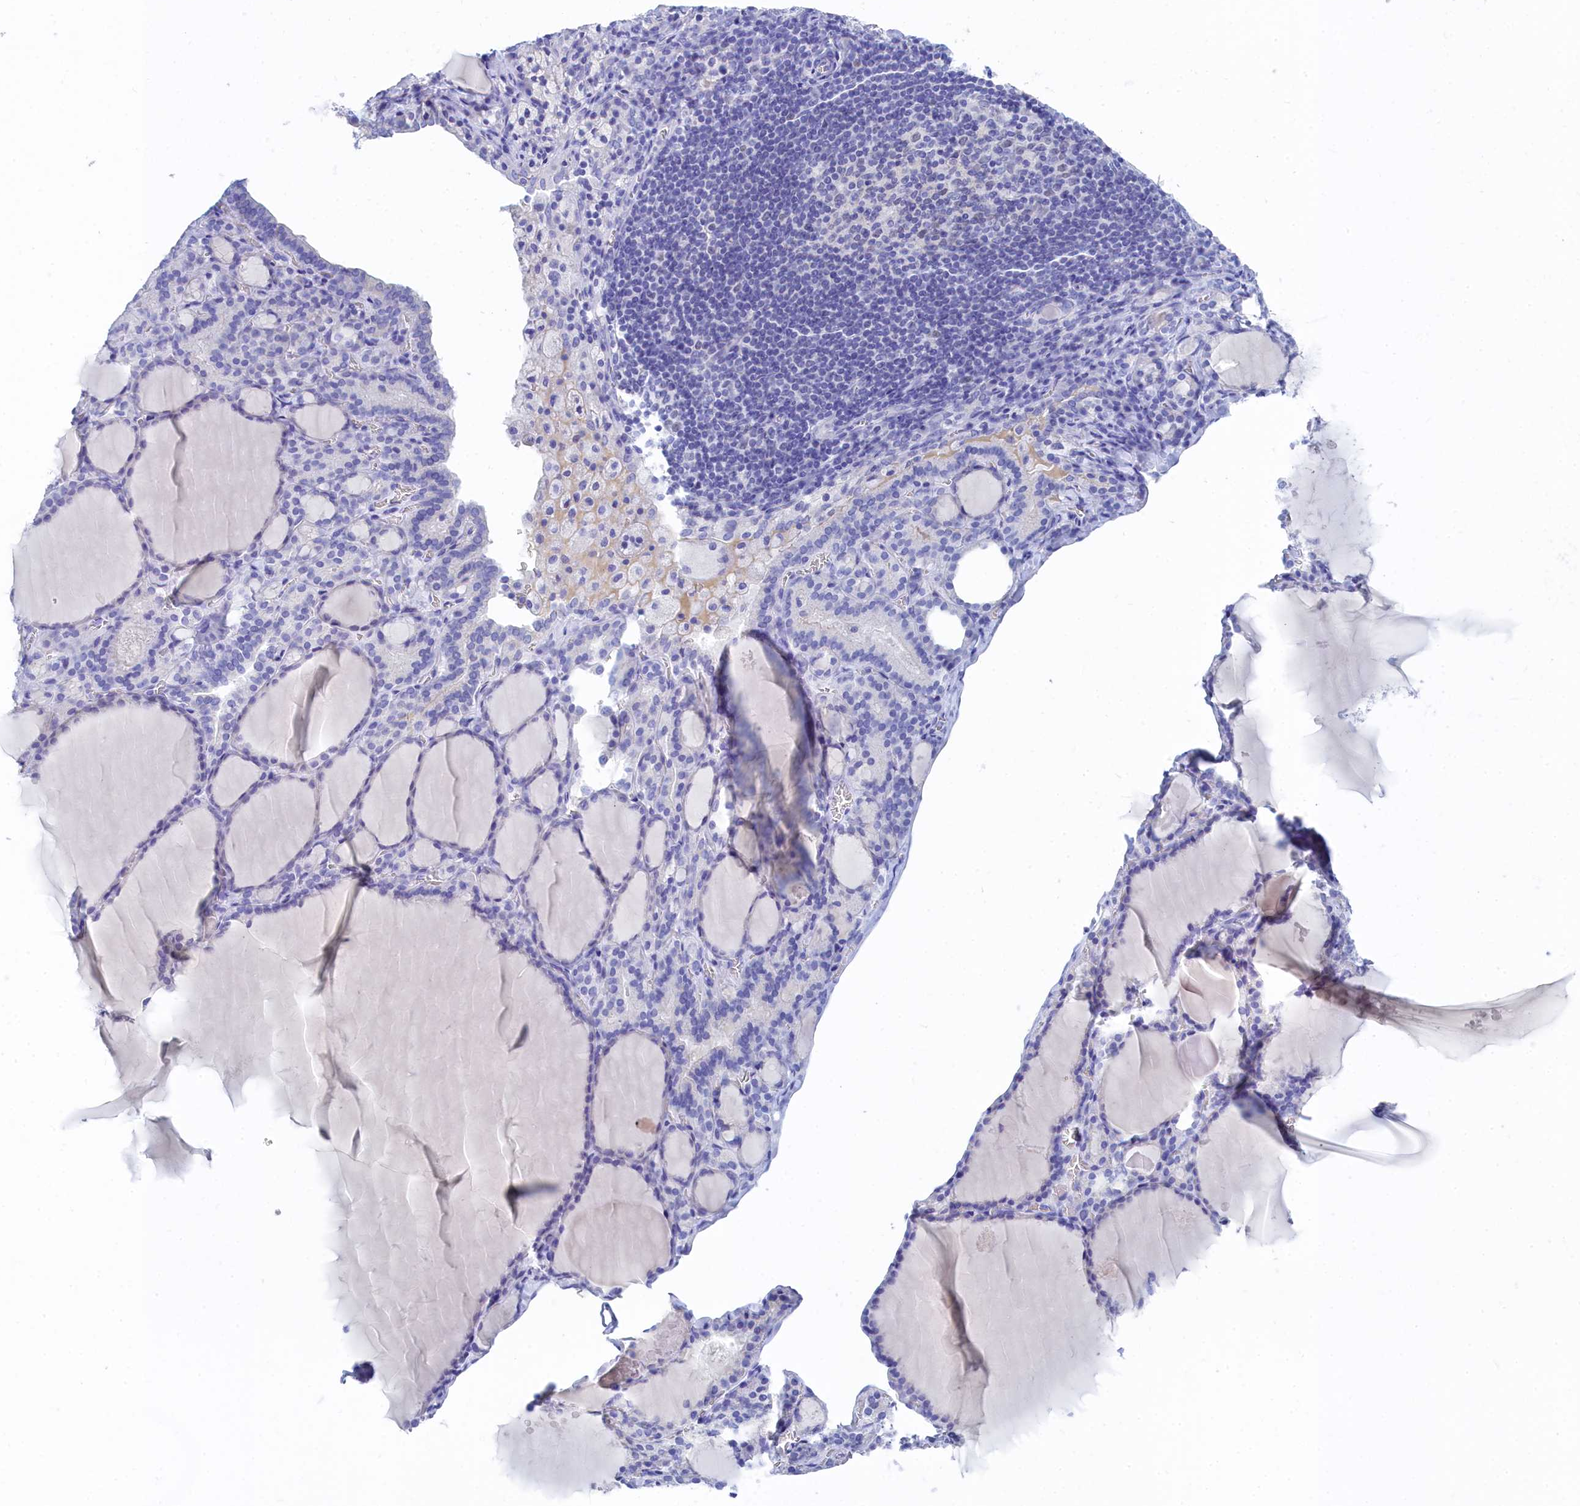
{"staining": {"intensity": "negative", "quantity": "none", "location": "none"}, "tissue": "thyroid gland", "cell_type": "Glandular cells", "image_type": "normal", "snomed": [{"axis": "morphology", "description": "Normal tissue, NOS"}, {"axis": "topography", "description": "Thyroid gland"}], "caption": "Immunohistochemistry image of normal thyroid gland: human thyroid gland stained with DAB demonstrates no significant protein expression in glandular cells. (Brightfield microscopy of DAB IHC at high magnification).", "gene": "TRIM10", "patient": {"sex": "male", "age": 56}}